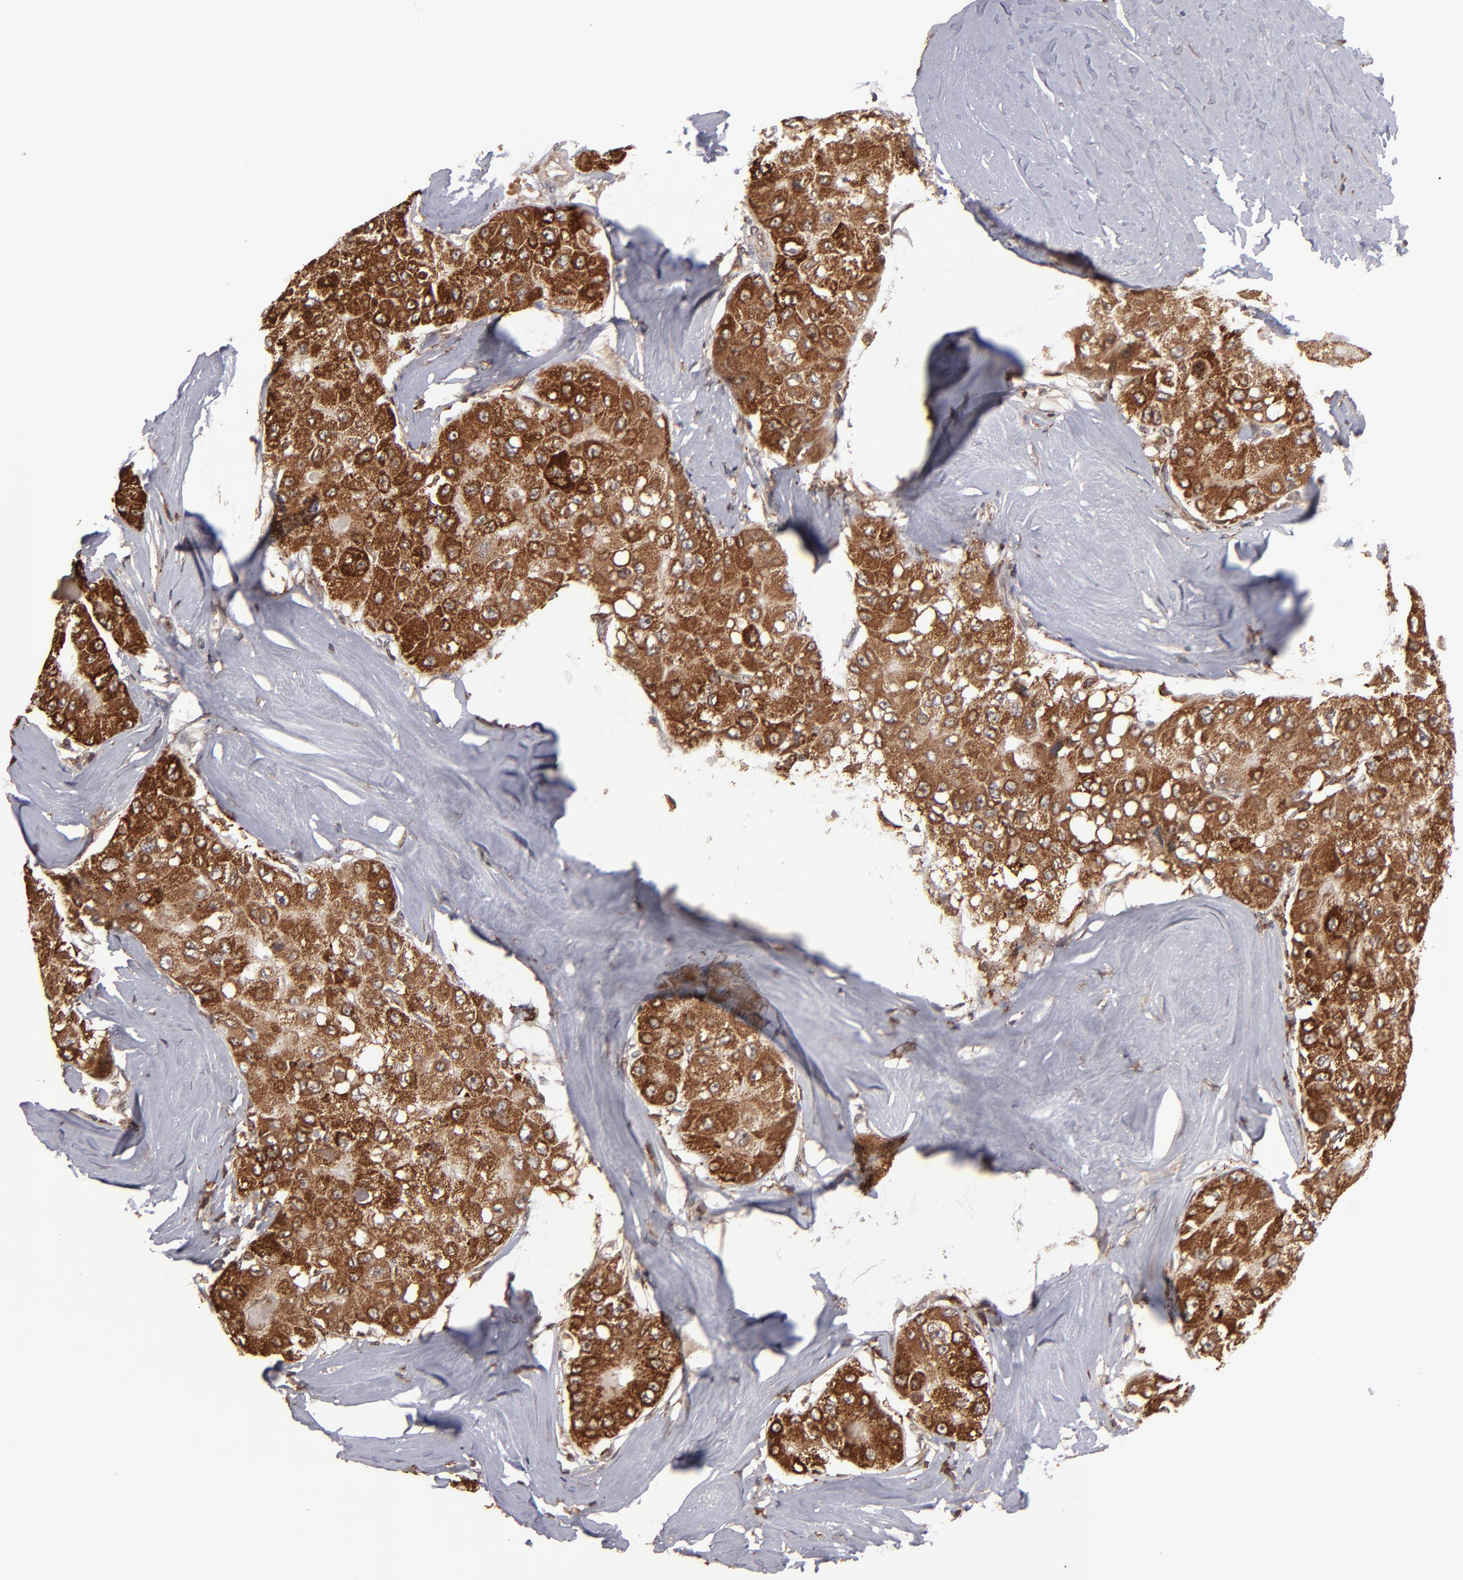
{"staining": {"intensity": "strong", "quantity": ">75%", "location": "cytoplasmic/membranous,nuclear"}, "tissue": "liver cancer", "cell_type": "Tumor cells", "image_type": "cancer", "snomed": [{"axis": "morphology", "description": "Carcinoma, Hepatocellular, NOS"}, {"axis": "topography", "description": "Liver"}], "caption": "Strong cytoplasmic/membranous and nuclear staining is appreciated in about >75% of tumor cells in liver cancer (hepatocellular carcinoma).", "gene": "RGS6", "patient": {"sex": "male", "age": 80}}